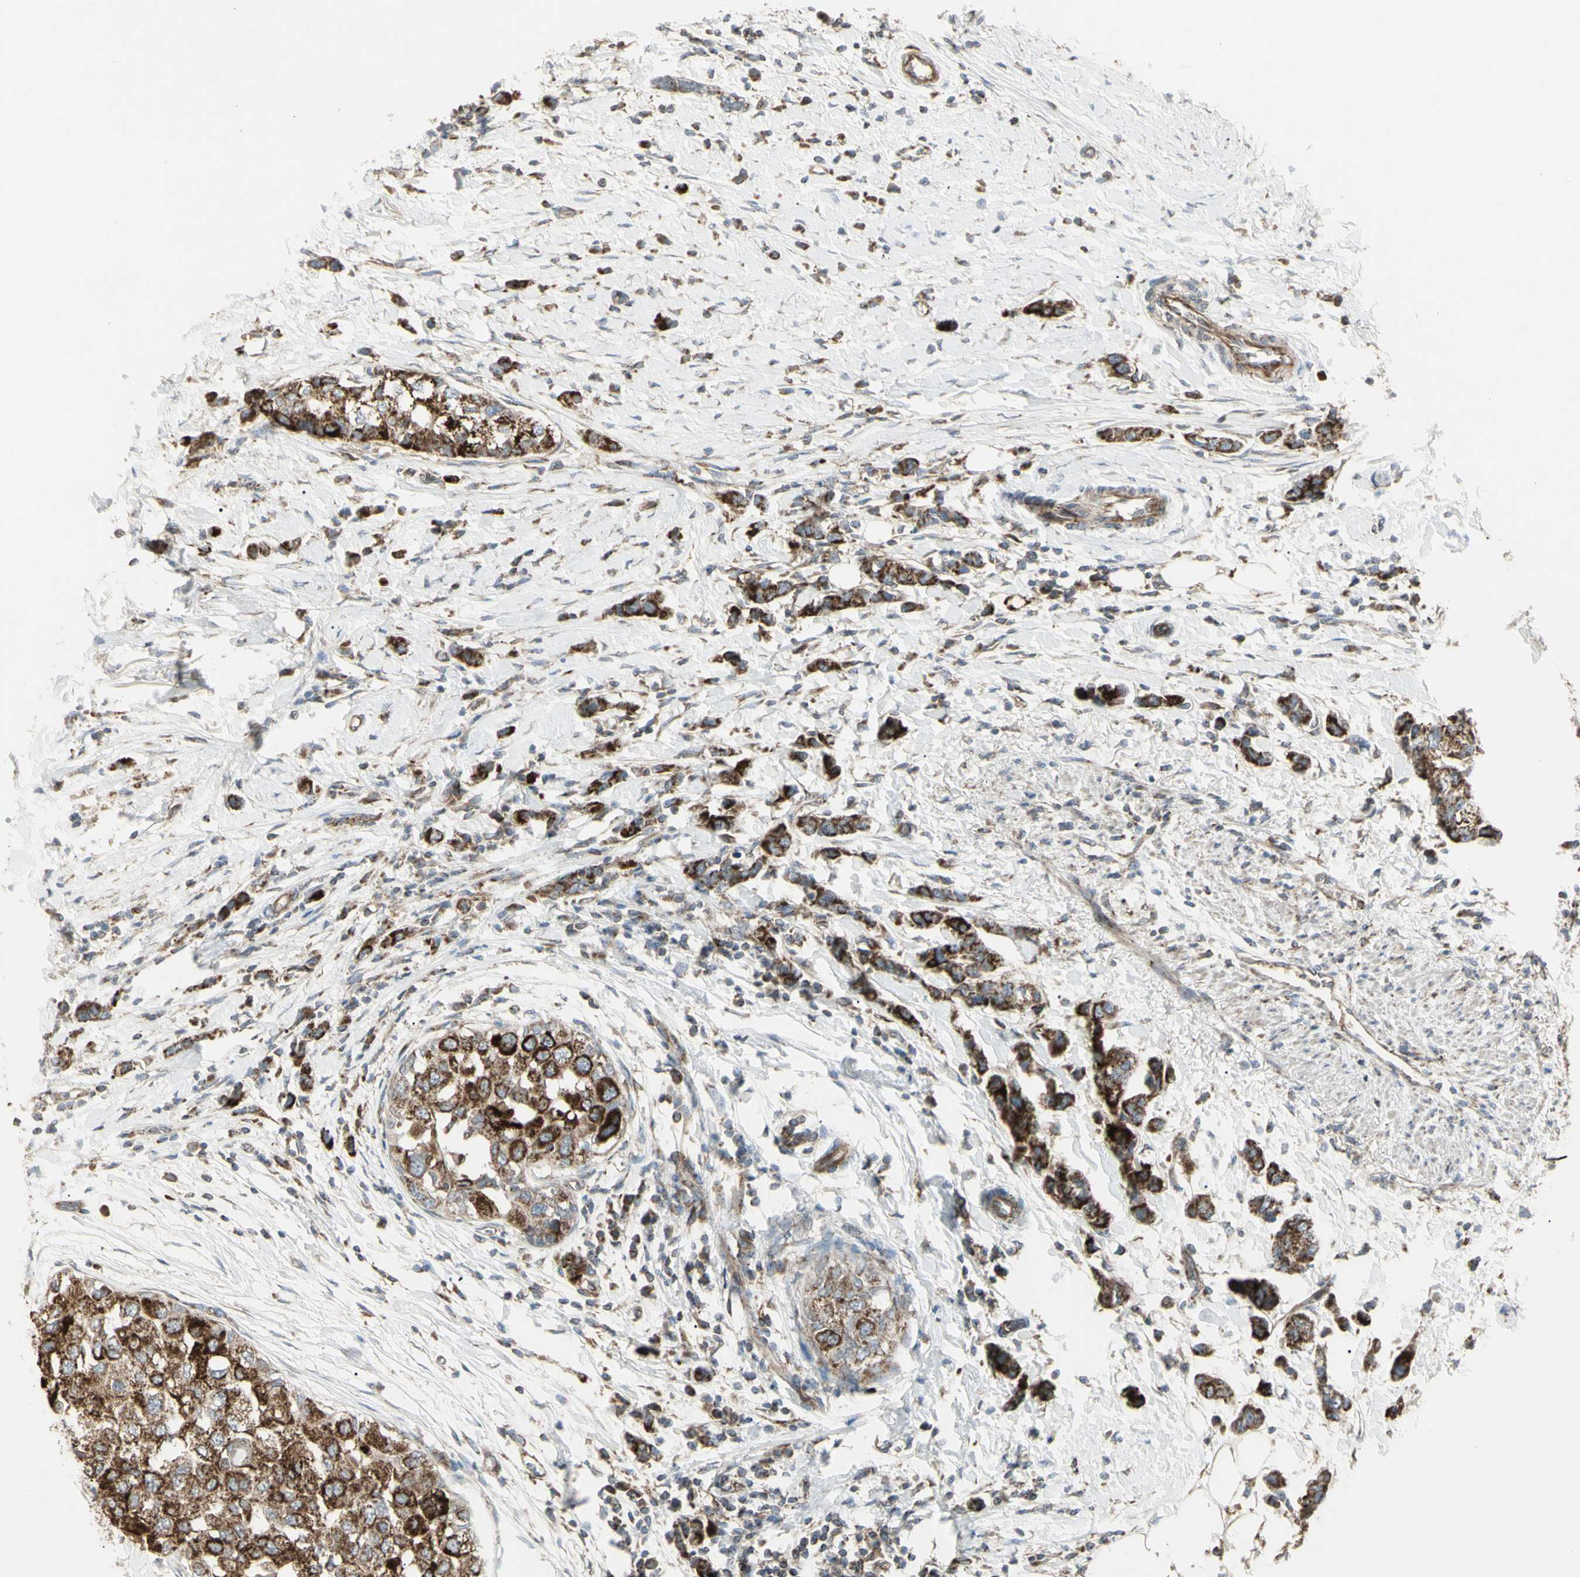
{"staining": {"intensity": "strong", "quantity": ">75%", "location": "cytoplasmic/membranous"}, "tissue": "breast cancer", "cell_type": "Tumor cells", "image_type": "cancer", "snomed": [{"axis": "morphology", "description": "Normal tissue, NOS"}, {"axis": "morphology", "description": "Duct carcinoma"}, {"axis": "topography", "description": "Breast"}], "caption": "IHC (DAB (3,3'-diaminobenzidine)) staining of human invasive ductal carcinoma (breast) demonstrates strong cytoplasmic/membranous protein positivity in about >75% of tumor cells. (IHC, brightfield microscopy, high magnification).", "gene": "CYB5R1", "patient": {"sex": "female", "age": 50}}